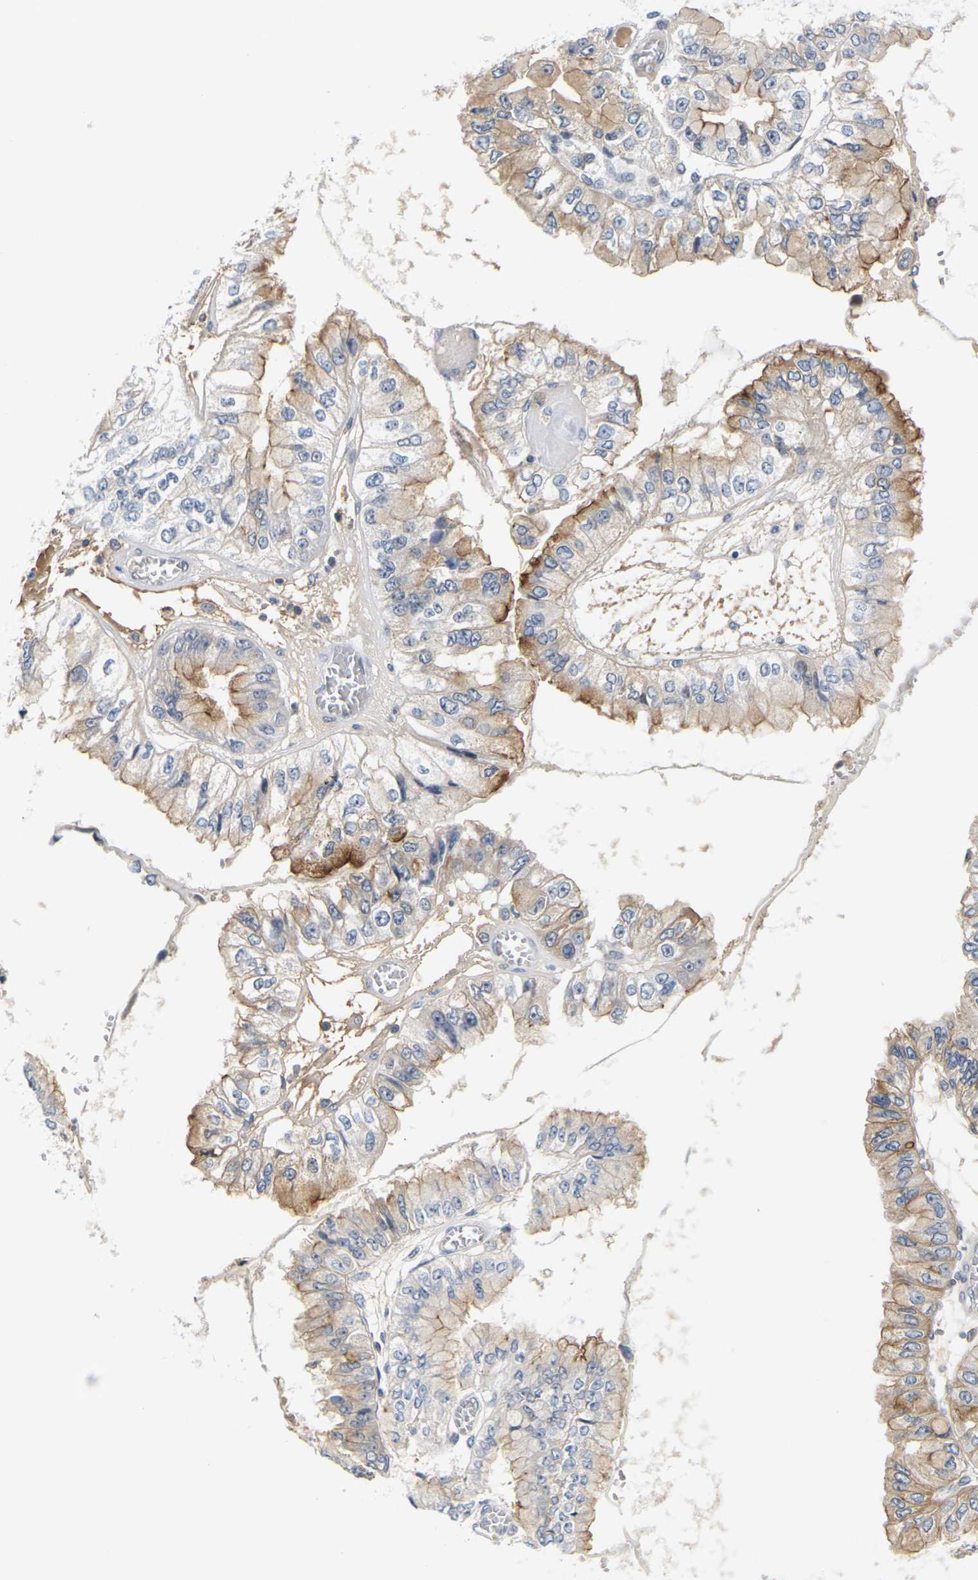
{"staining": {"intensity": "moderate", "quantity": ">75%", "location": "cytoplasmic/membranous"}, "tissue": "liver cancer", "cell_type": "Tumor cells", "image_type": "cancer", "snomed": [{"axis": "morphology", "description": "Cholangiocarcinoma"}, {"axis": "topography", "description": "Liver"}], "caption": "Immunohistochemical staining of liver cancer (cholangiocarcinoma) reveals medium levels of moderate cytoplasmic/membranous positivity in about >75% of tumor cells.", "gene": "PKP2", "patient": {"sex": "female", "age": 79}}